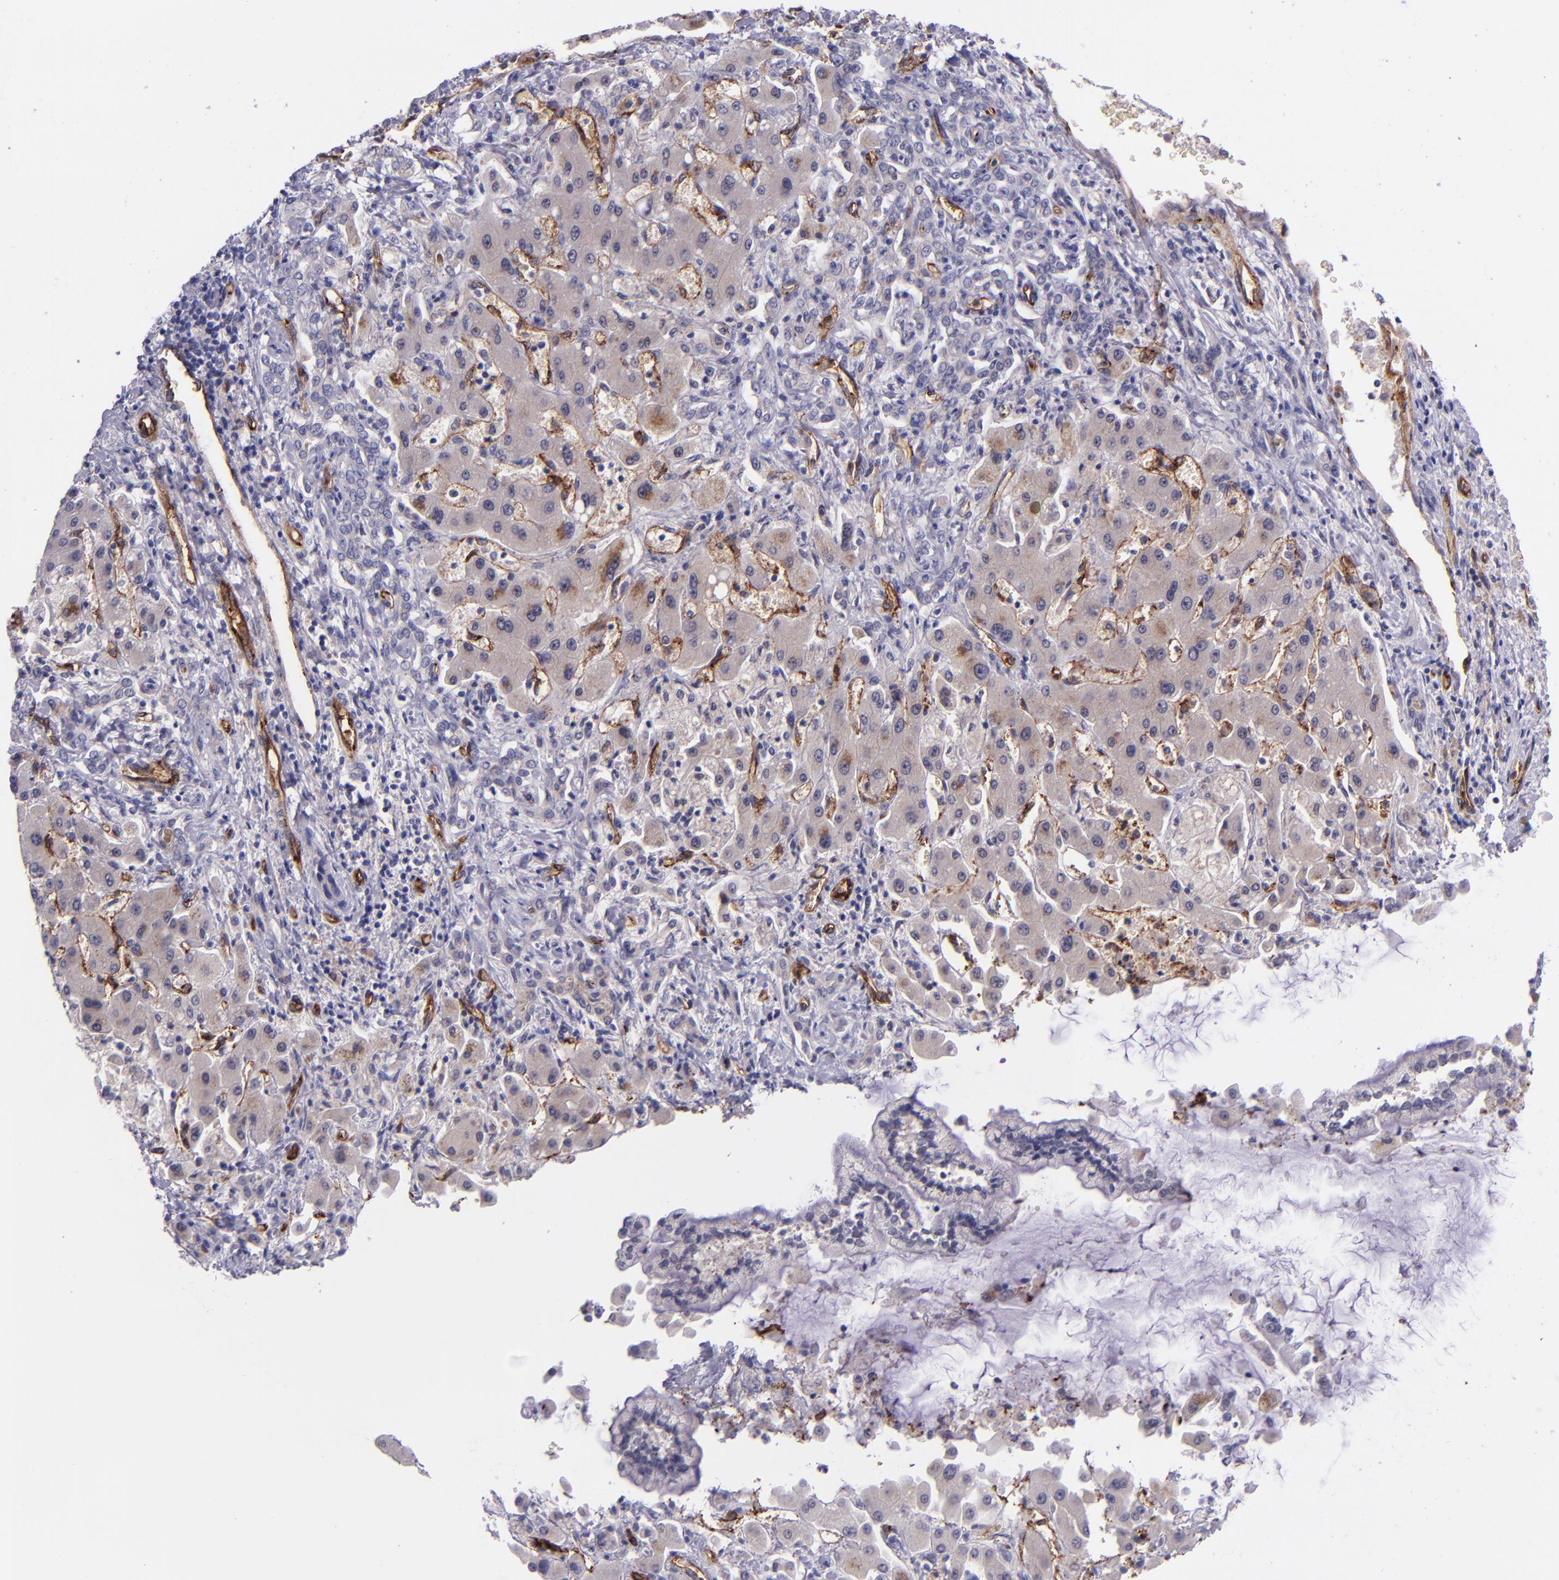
{"staining": {"intensity": "negative", "quantity": "none", "location": "none"}, "tissue": "liver cancer", "cell_type": "Tumor cells", "image_type": "cancer", "snomed": [{"axis": "morphology", "description": "Cholangiocarcinoma"}, {"axis": "topography", "description": "Liver"}], "caption": "DAB (3,3'-diaminobenzidine) immunohistochemical staining of human liver cancer (cholangiocarcinoma) demonstrates no significant staining in tumor cells.", "gene": "NOS3", "patient": {"sex": "male", "age": 50}}